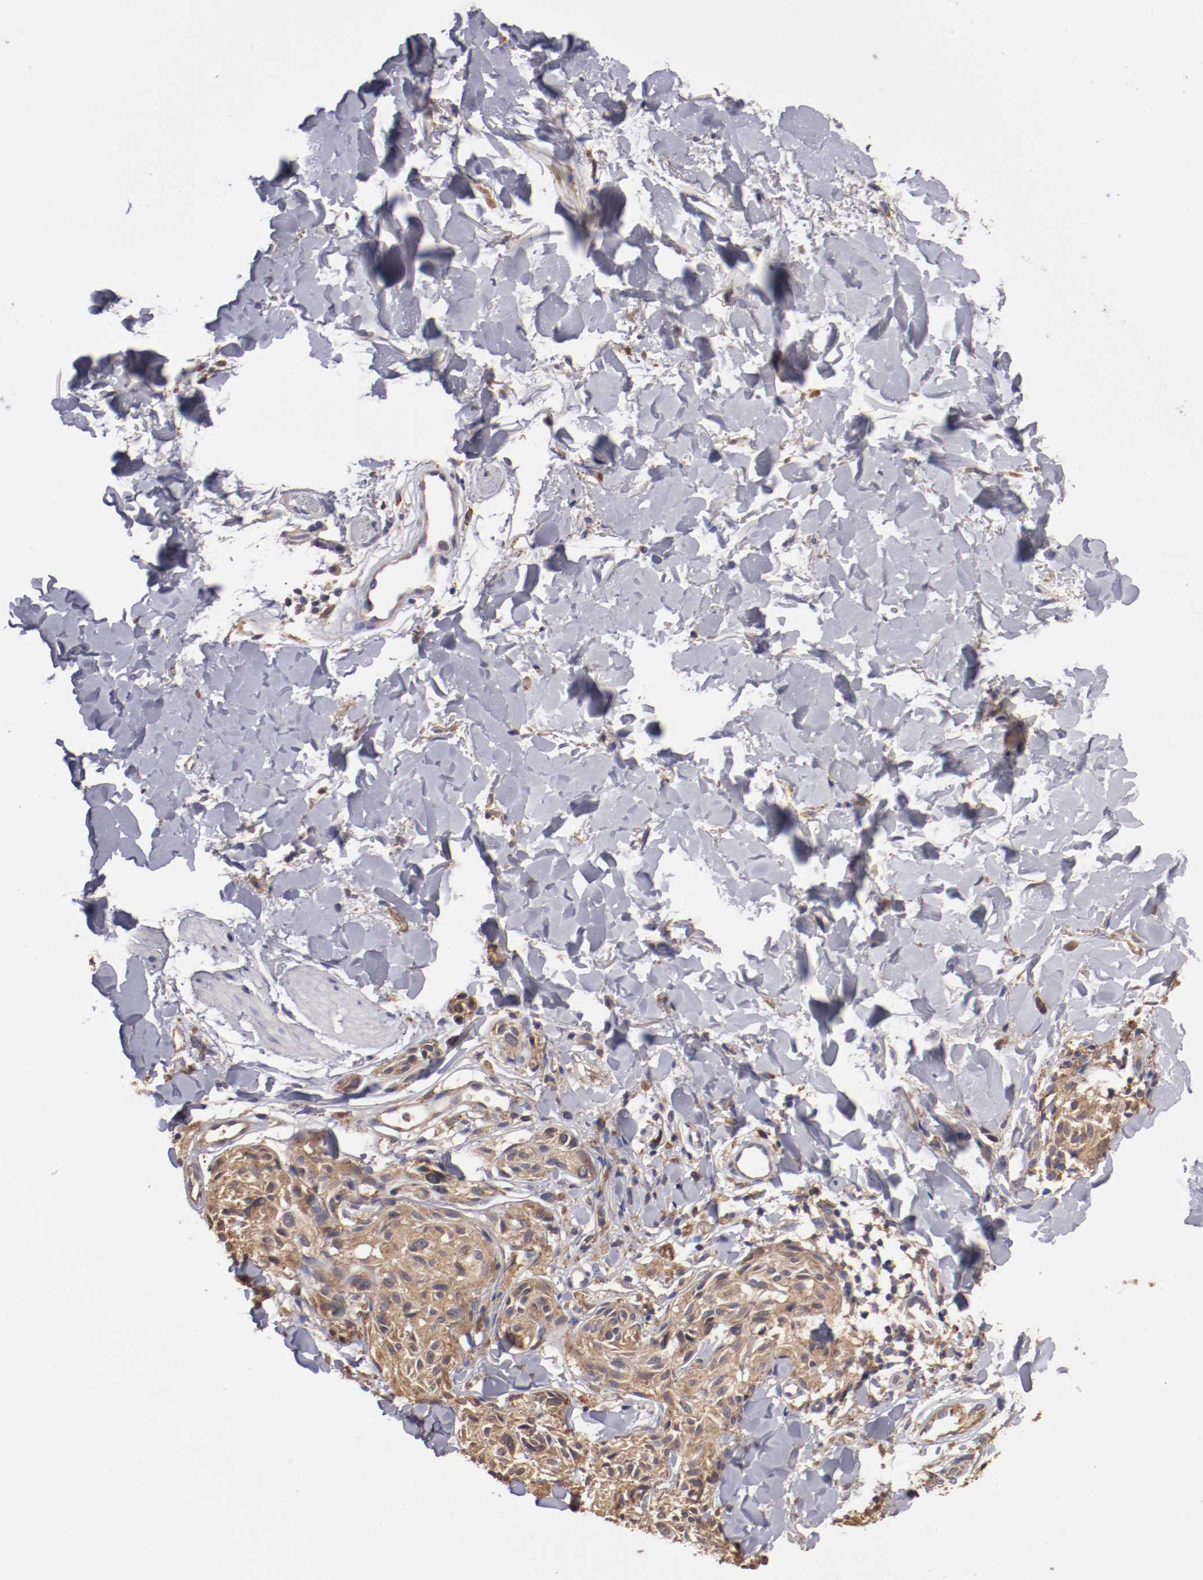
{"staining": {"intensity": "moderate", "quantity": ">75%", "location": "cytoplasmic/membranous"}, "tissue": "melanoma", "cell_type": "Tumor cells", "image_type": "cancer", "snomed": [{"axis": "morphology", "description": "Malignant melanoma, Metastatic site"}, {"axis": "topography", "description": "Skin"}], "caption": "A brown stain highlights moderate cytoplasmic/membranous positivity of a protein in melanoma tumor cells. The protein is shown in brown color, while the nuclei are stained blue.", "gene": "NFKBIE", "patient": {"sex": "female", "age": 66}}